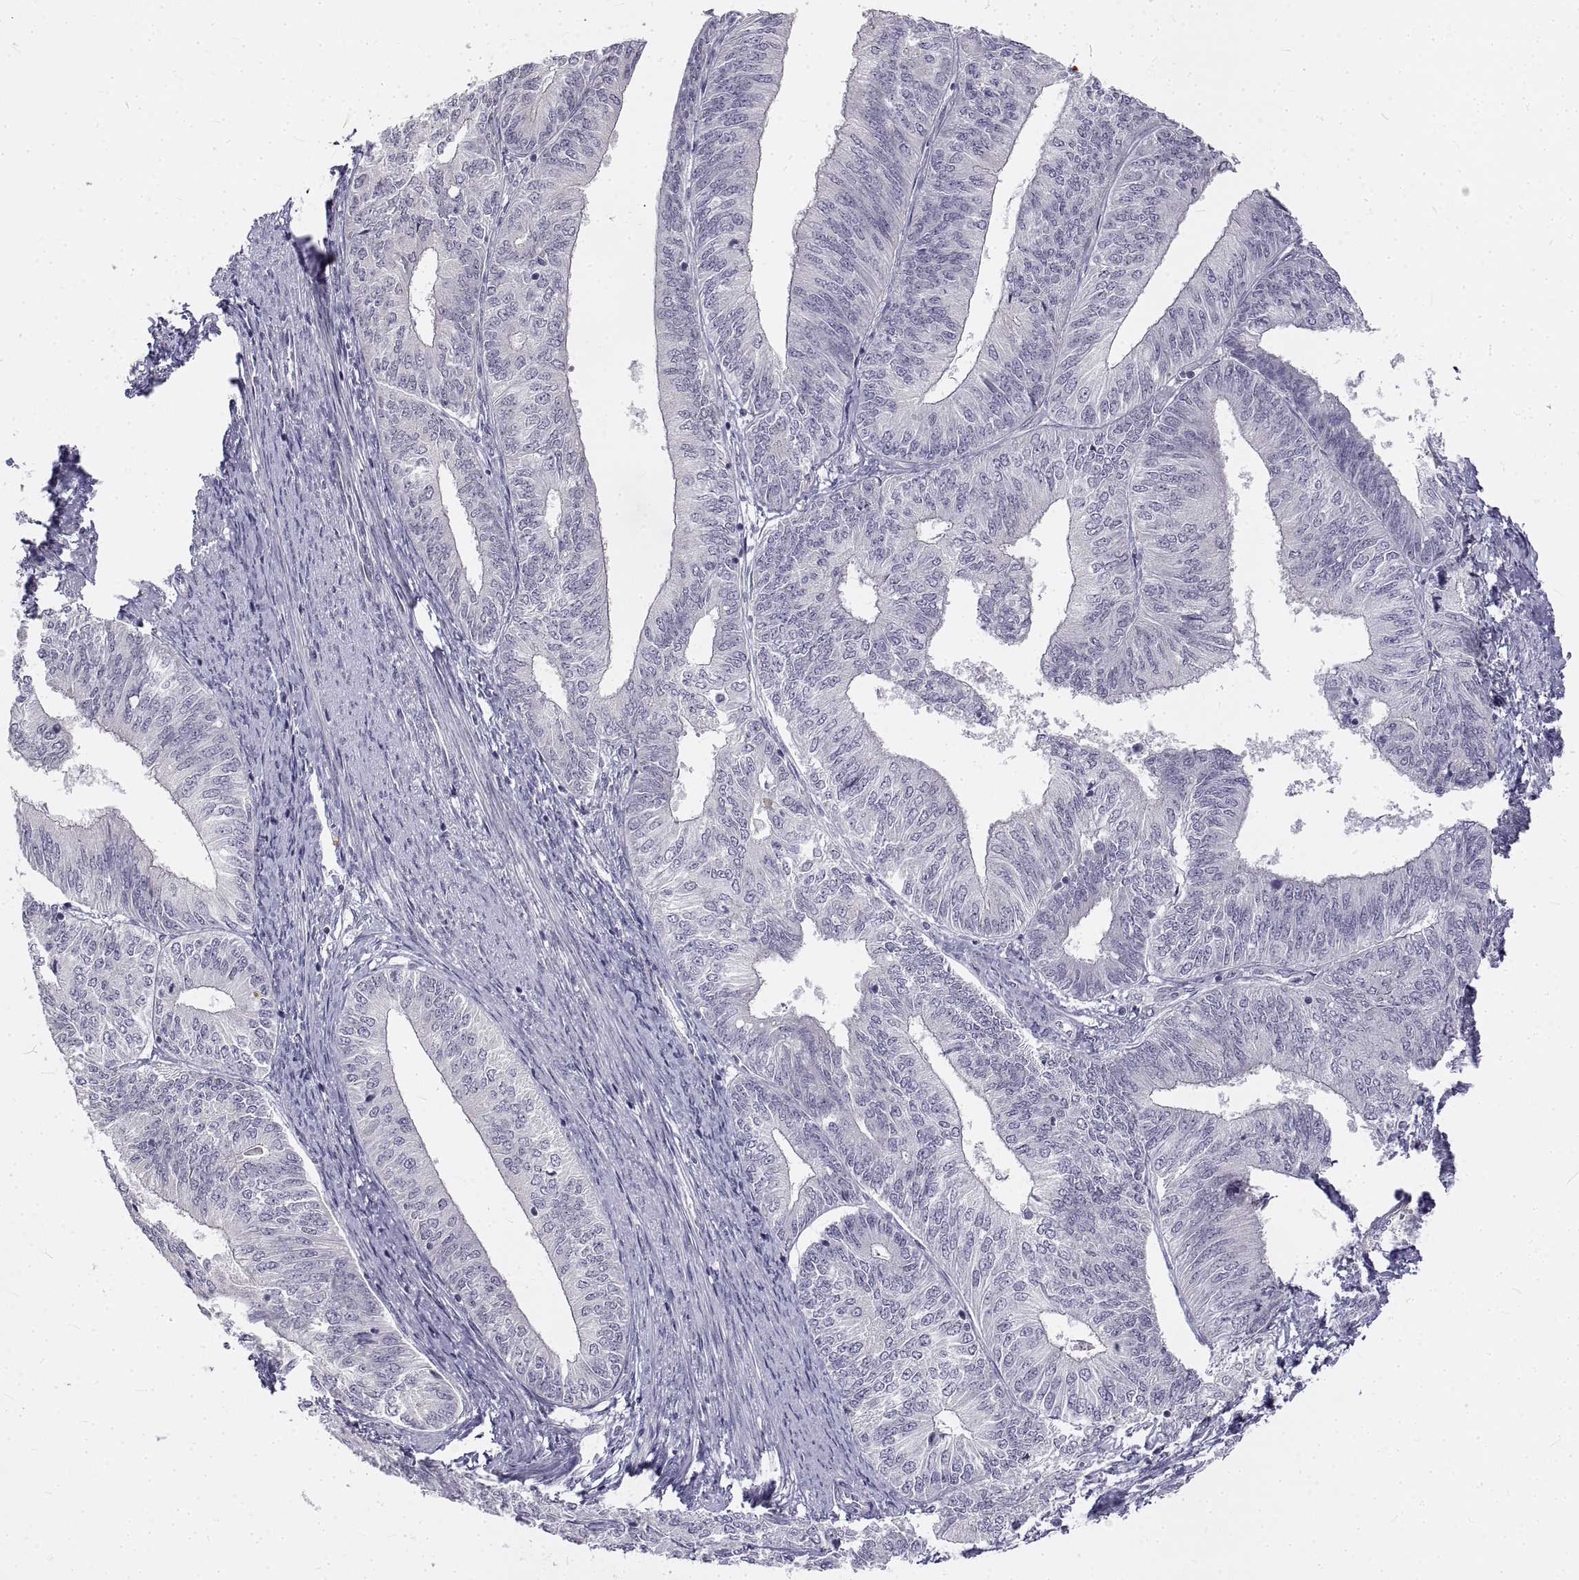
{"staining": {"intensity": "negative", "quantity": "none", "location": "none"}, "tissue": "endometrial cancer", "cell_type": "Tumor cells", "image_type": "cancer", "snomed": [{"axis": "morphology", "description": "Adenocarcinoma, NOS"}, {"axis": "topography", "description": "Endometrium"}], "caption": "High power microscopy histopathology image of an IHC micrograph of endometrial cancer (adenocarcinoma), revealing no significant expression in tumor cells.", "gene": "ANO2", "patient": {"sex": "female", "age": 58}}